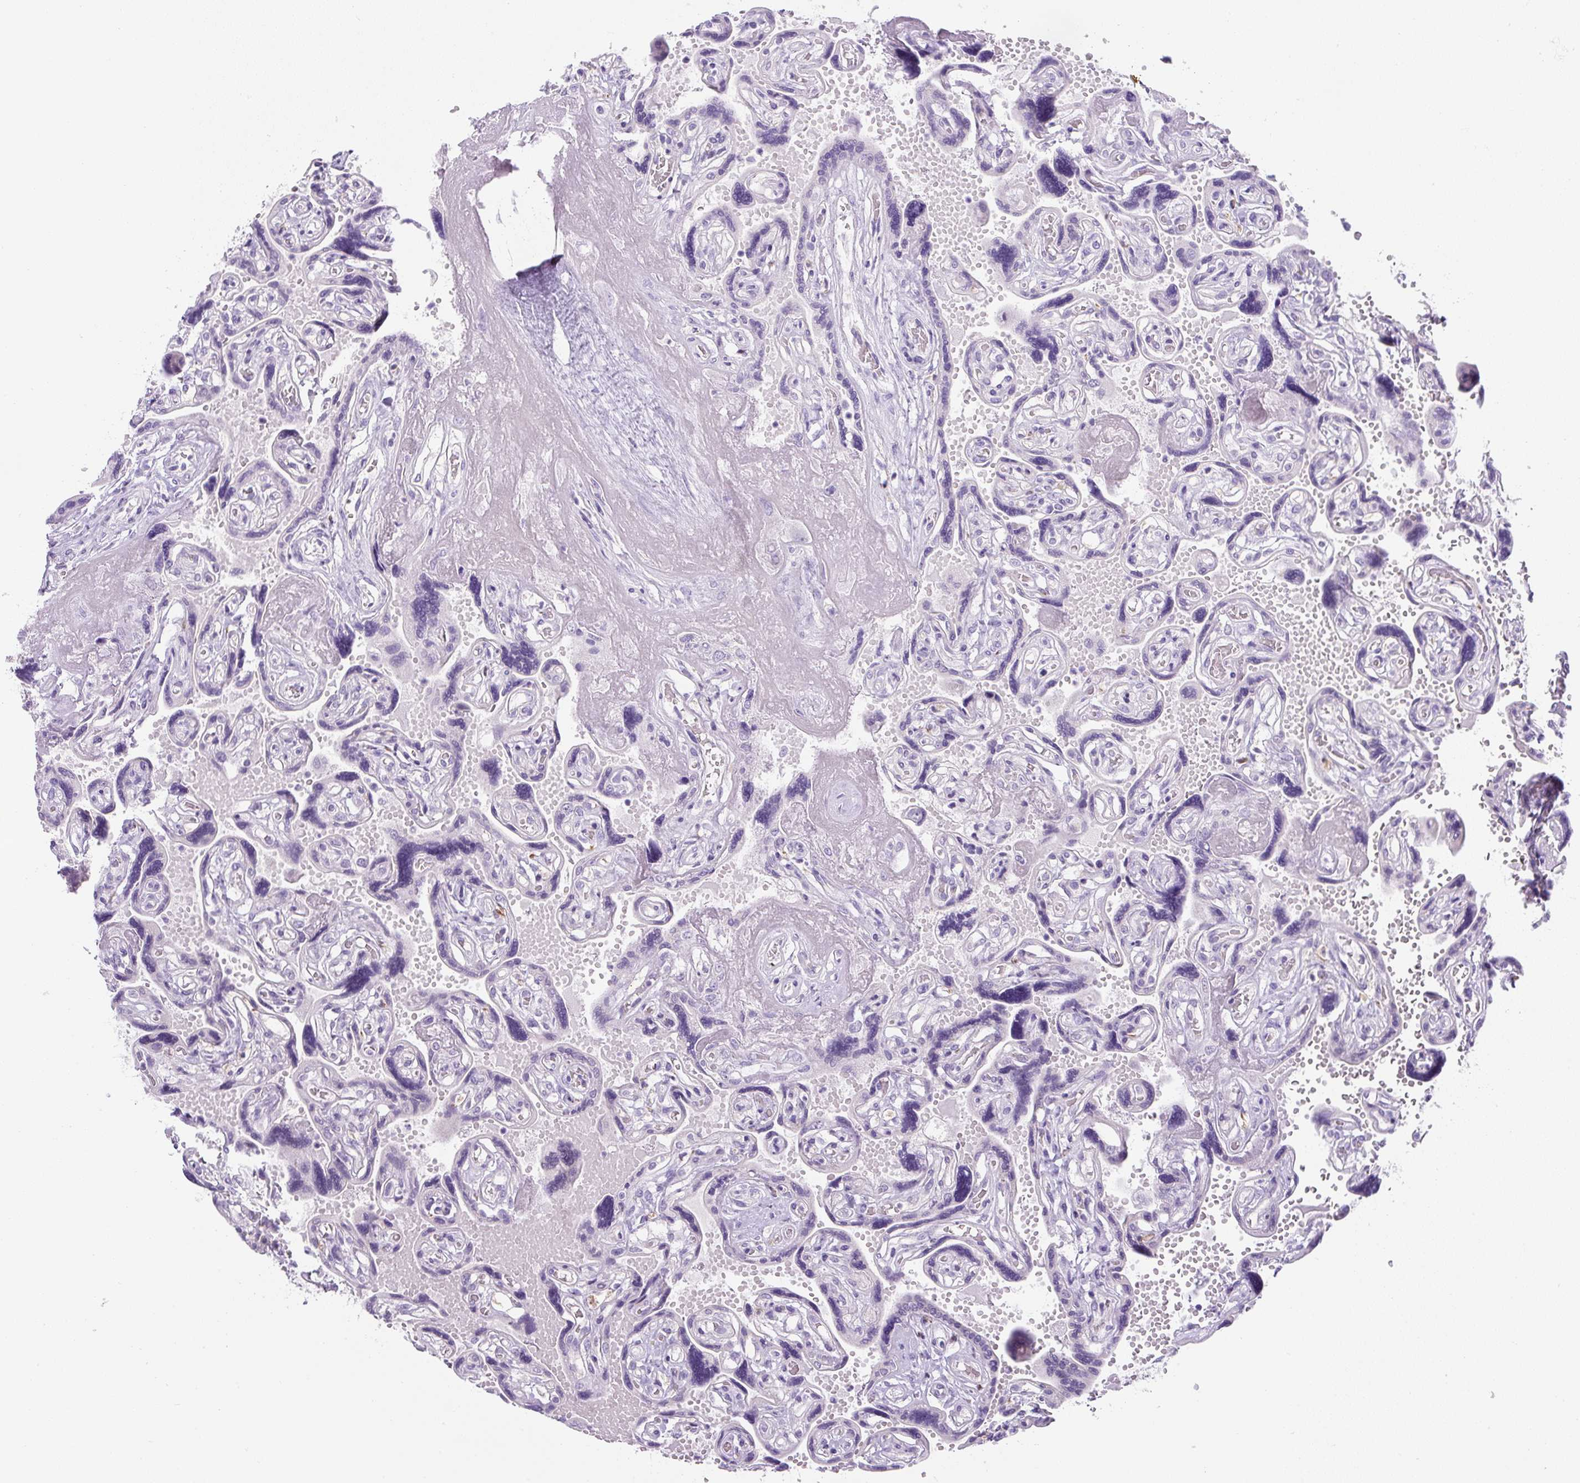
{"staining": {"intensity": "negative", "quantity": "none", "location": "none"}, "tissue": "placenta", "cell_type": "Decidual cells", "image_type": "normal", "snomed": [{"axis": "morphology", "description": "Normal tissue, NOS"}, {"axis": "topography", "description": "Placenta"}], "caption": "Immunohistochemical staining of unremarkable human placenta demonstrates no significant positivity in decidual cells. The staining is performed using DAB (3,3'-diaminobenzidine) brown chromogen with nuclei counter-stained in using hematoxylin.", "gene": "UBL3", "patient": {"sex": "female", "age": 32}}